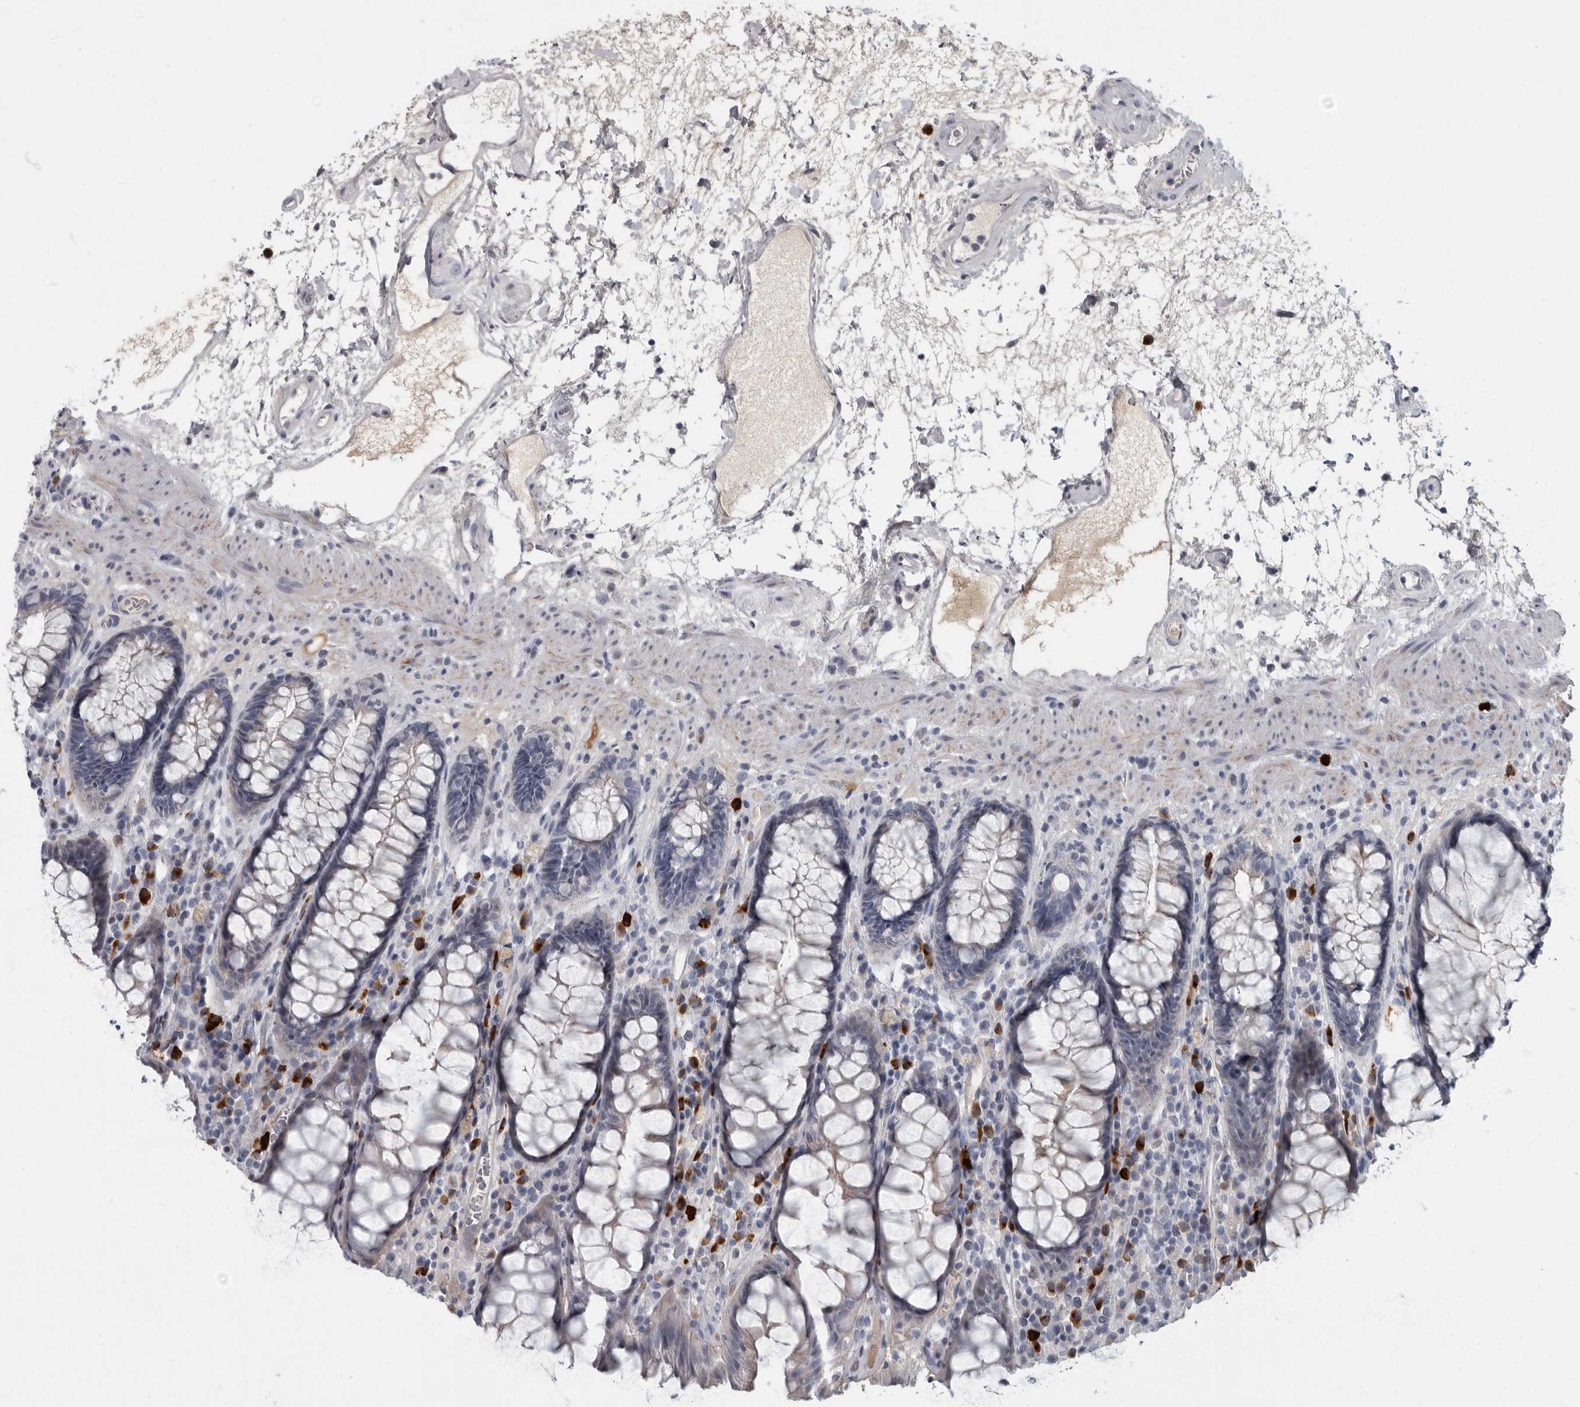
{"staining": {"intensity": "negative", "quantity": "none", "location": "none"}, "tissue": "rectum", "cell_type": "Glandular cells", "image_type": "normal", "snomed": [{"axis": "morphology", "description": "Normal tissue, NOS"}, {"axis": "topography", "description": "Rectum"}], "caption": "Glandular cells show no significant protein expression in normal rectum. Brightfield microscopy of immunohistochemistry (IHC) stained with DAB (brown) and hematoxylin (blue), captured at high magnification.", "gene": "SLC25A39", "patient": {"sex": "male", "age": 64}}